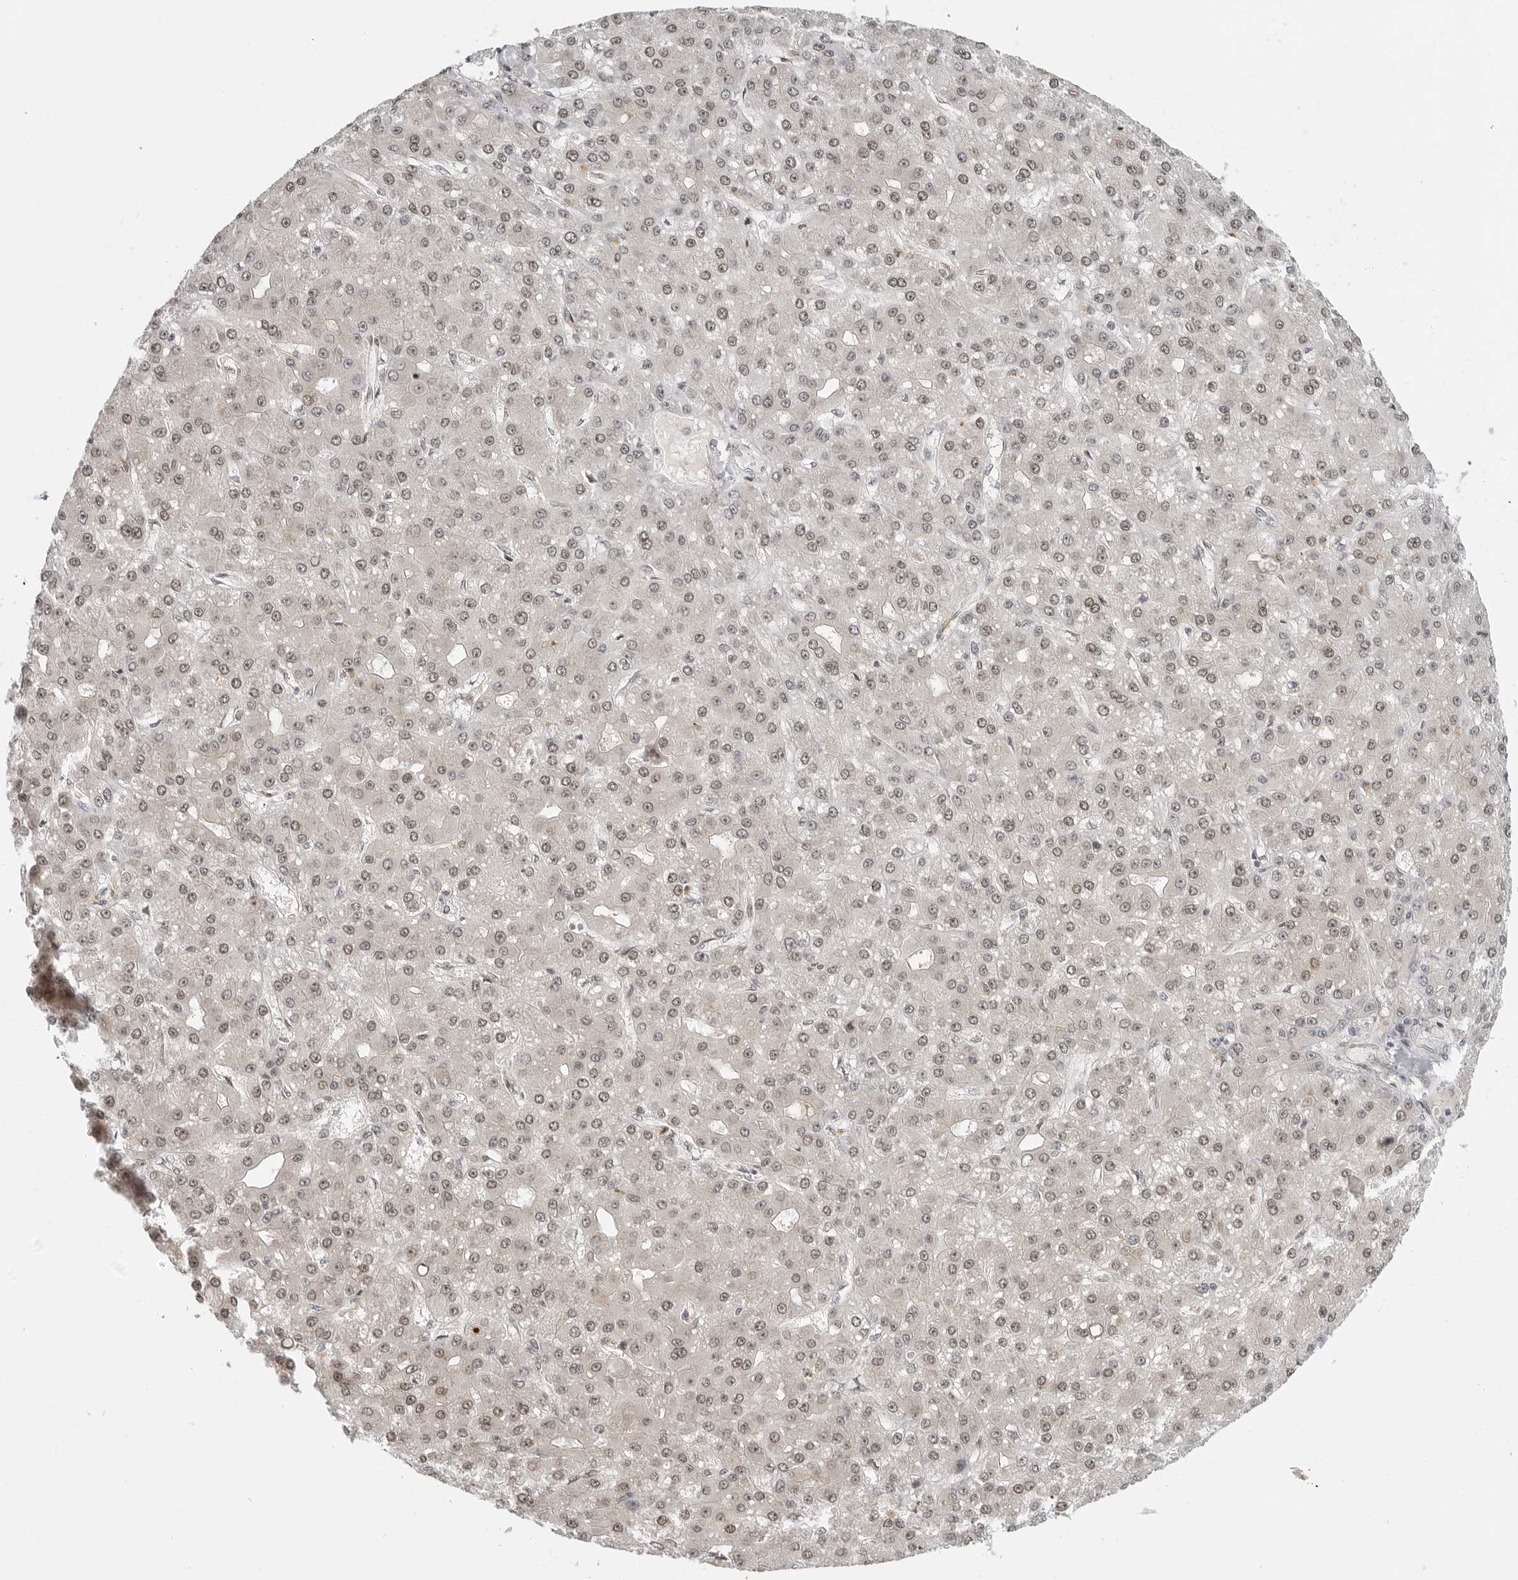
{"staining": {"intensity": "weak", "quantity": "25%-75%", "location": "cytoplasmic/membranous,nuclear"}, "tissue": "liver cancer", "cell_type": "Tumor cells", "image_type": "cancer", "snomed": [{"axis": "morphology", "description": "Carcinoma, Hepatocellular, NOS"}, {"axis": "topography", "description": "Liver"}], "caption": "High-power microscopy captured an immunohistochemistry micrograph of hepatocellular carcinoma (liver), revealing weak cytoplasmic/membranous and nuclear positivity in approximately 25%-75% of tumor cells.", "gene": "C8orf33", "patient": {"sex": "male", "age": 67}}